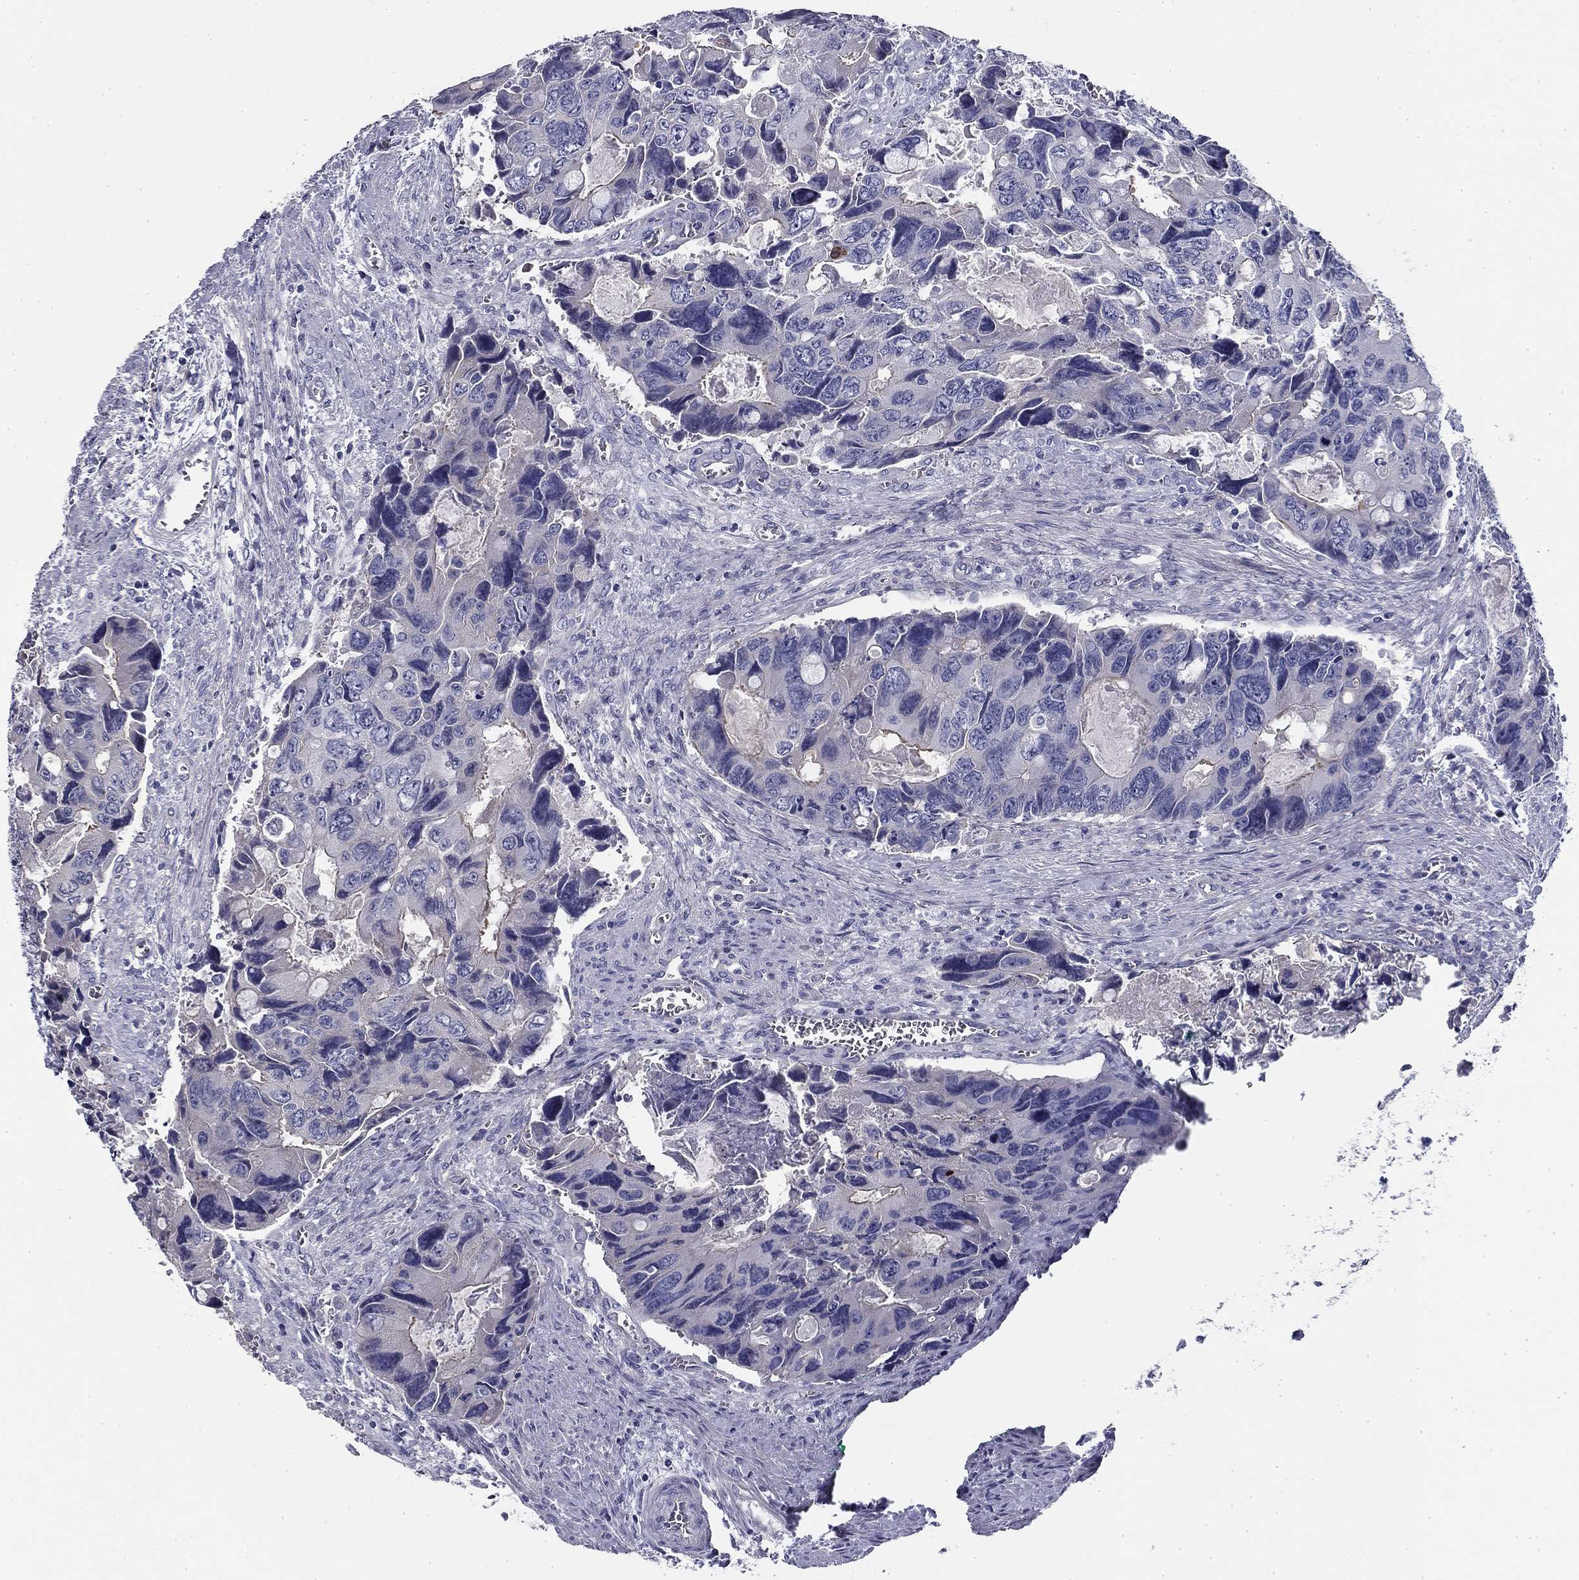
{"staining": {"intensity": "negative", "quantity": "none", "location": "none"}, "tissue": "colorectal cancer", "cell_type": "Tumor cells", "image_type": "cancer", "snomed": [{"axis": "morphology", "description": "Adenocarcinoma, NOS"}, {"axis": "topography", "description": "Rectum"}], "caption": "DAB immunohistochemical staining of human colorectal cancer (adenocarcinoma) exhibits no significant staining in tumor cells.", "gene": "CPLX4", "patient": {"sex": "male", "age": 62}}